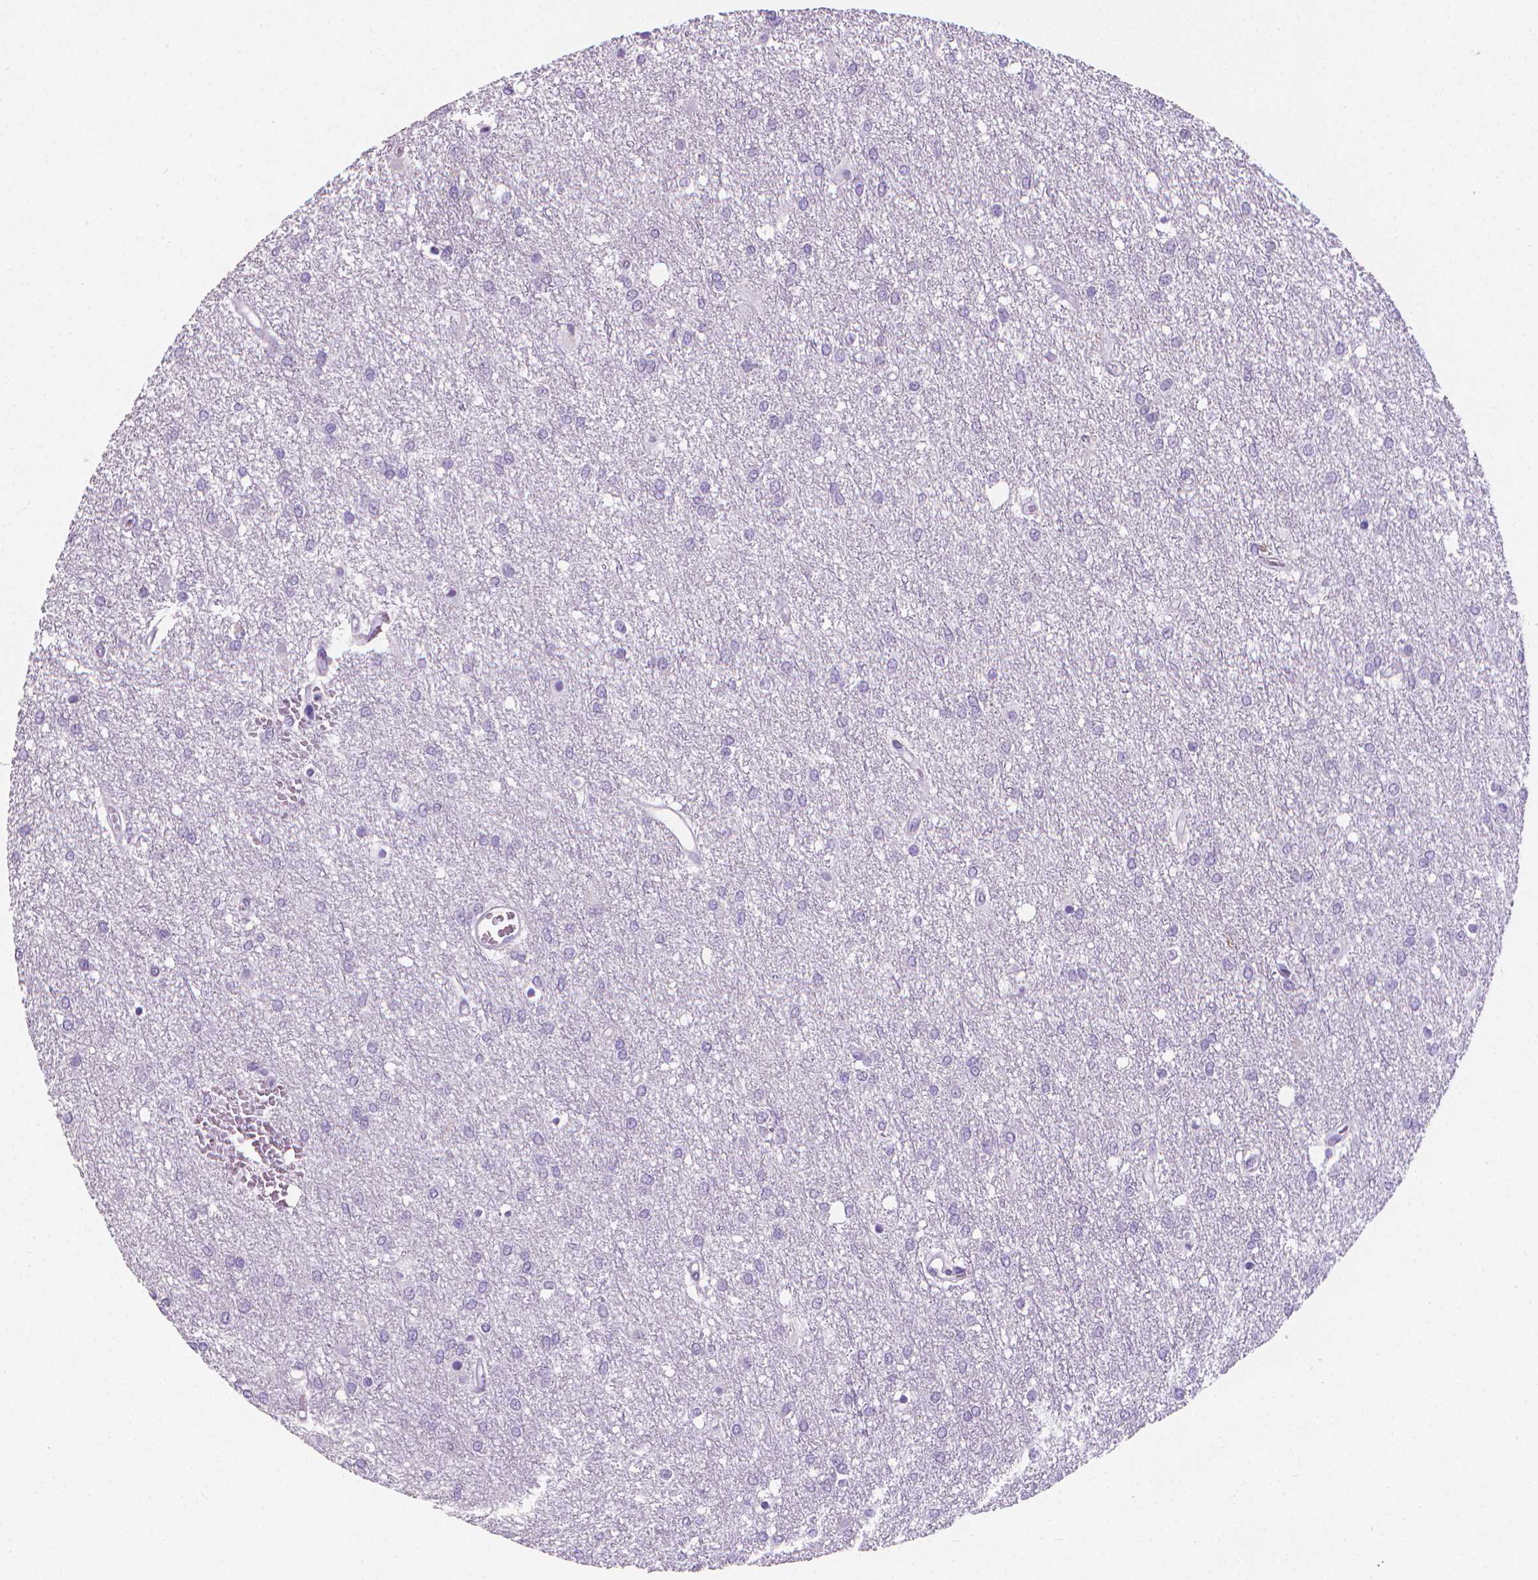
{"staining": {"intensity": "negative", "quantity": "none", "location": "none"}, "tissue": "glioma", "cell_type": "Tumor cells", "image_type": "cancer", "snomed": [{"axis": "morphology", "description": "Glioma, malignant, High grade"}, {"axis": "topography", "description": "Brain"}], "caption": "DAB (3,3'-diaminobenzidine) immunohistochemical staining of glioma demonstrates no significant staining in tumor cells. The staining was performed using DAB to visualize the protein expression in brown, while the nuclei were stained in blue with hematoxylin (Magnification: 20x).", "gene": "XPNPEP2", "patient": {"sex": "female", "age": 61}}